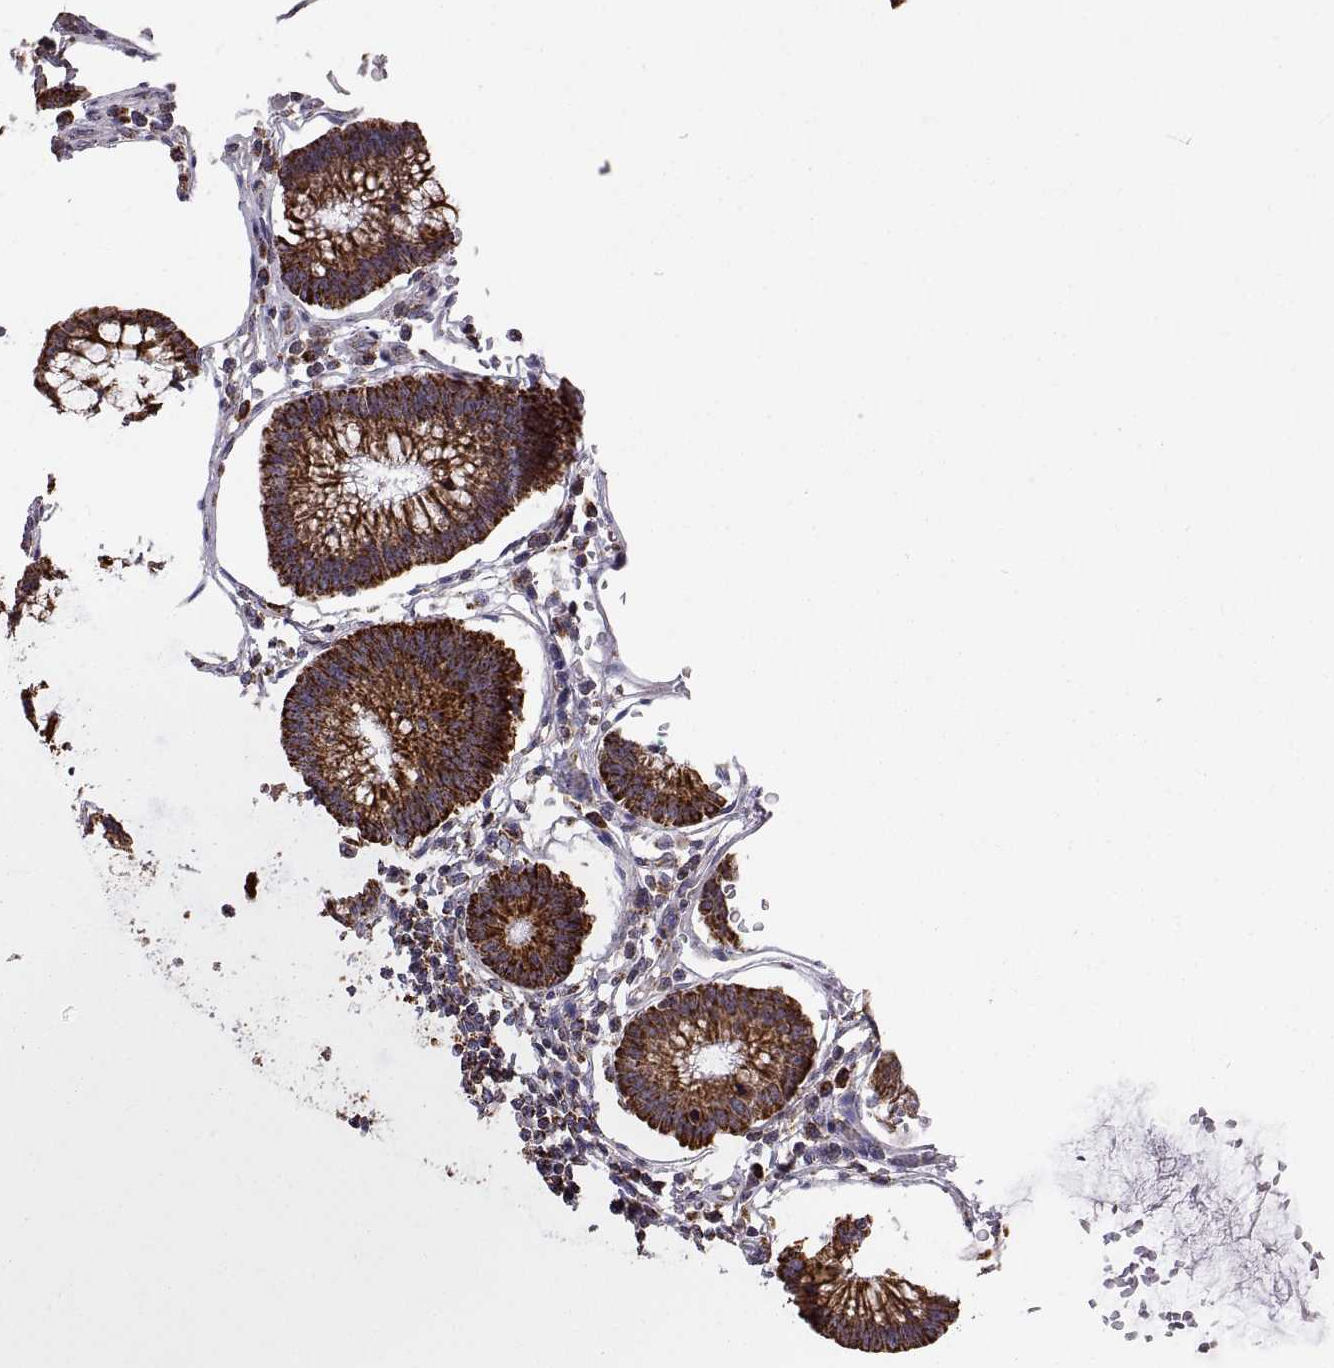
{"staining": {"intensity": "strong", "quantity": ">75%", "location": "cytoplasmic/membranous"}, "tissue": "colorectal cancer", "cell_type": "Tumor cells", "image_type": "cancer", "snomed": [{"axis": "morphology", "description": "Adenocarcinoma, NOS"}, {"axis": "topography", "description": "Colon"}], "caption": "This is a histology image of immunohistochemistry staining of adenocarcinoma (colorectal), which shows strong expression in the cytoplasmic/membranous of tumor cells.", "gene": "ARSD", "patient": {"sex": "female", "age": 70}}